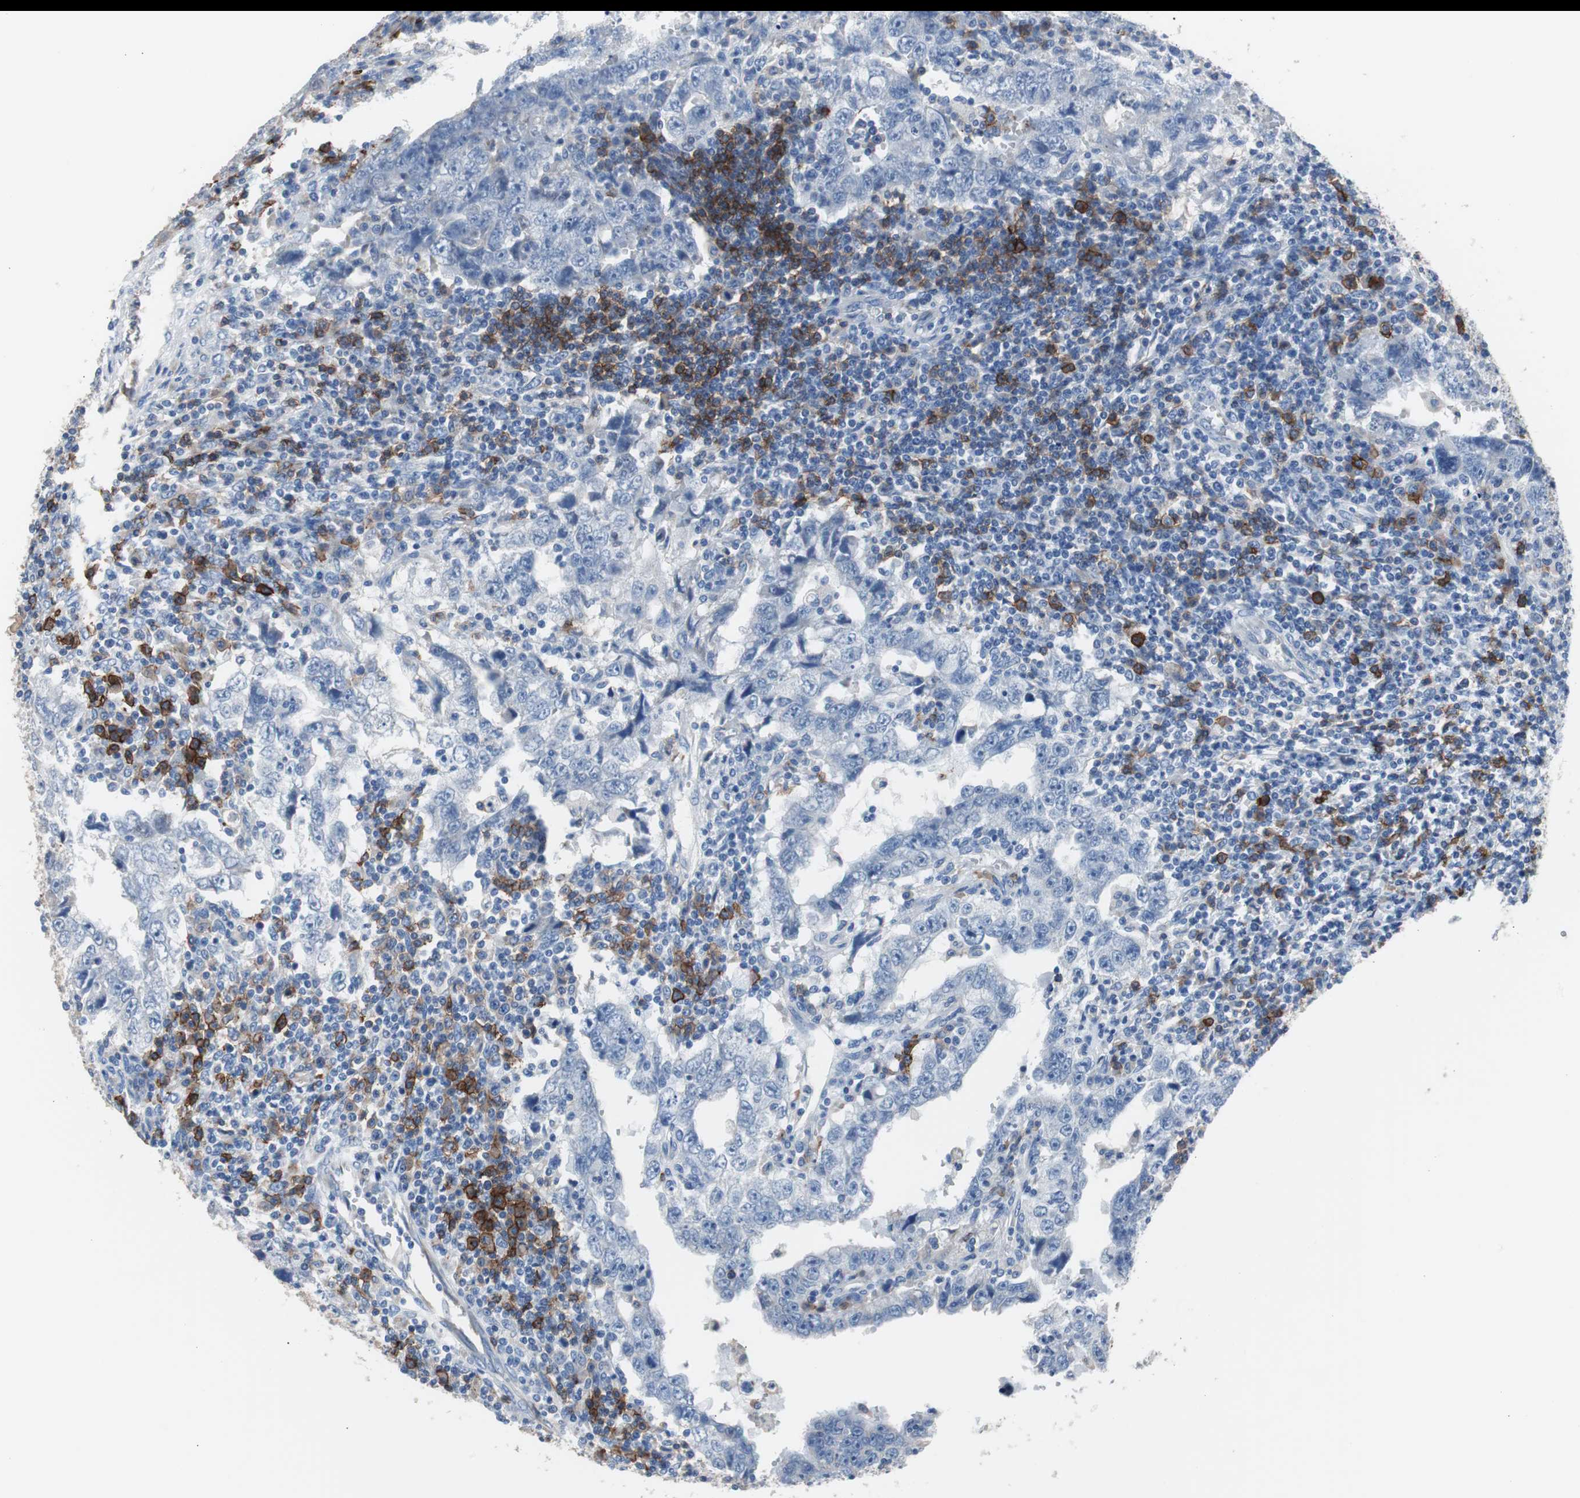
{"staining": {"intensity": "negative", "quantity": "none", "location": "none"}, "tissue": "testis cancer", "cell_type": "Tumor cells", "image_type": "cancer", "snomed": [{"axis": "morphology", "description": "Carcinoma, Embryonal, NOS"}, {"axis": "topography", "description": "Testis"}], "caption": "Testis embryonal carcinoma was stained to show a protein in brown. There is no significant staining in tumor cells. The staining was performed using DAB to visualize the protein expression in brown, while the nuclei were stained in blue with hematoxylin (Magnification: 20x).", "gene": "FCGR2B", "patient": {"sex": "male", "age": 26}}